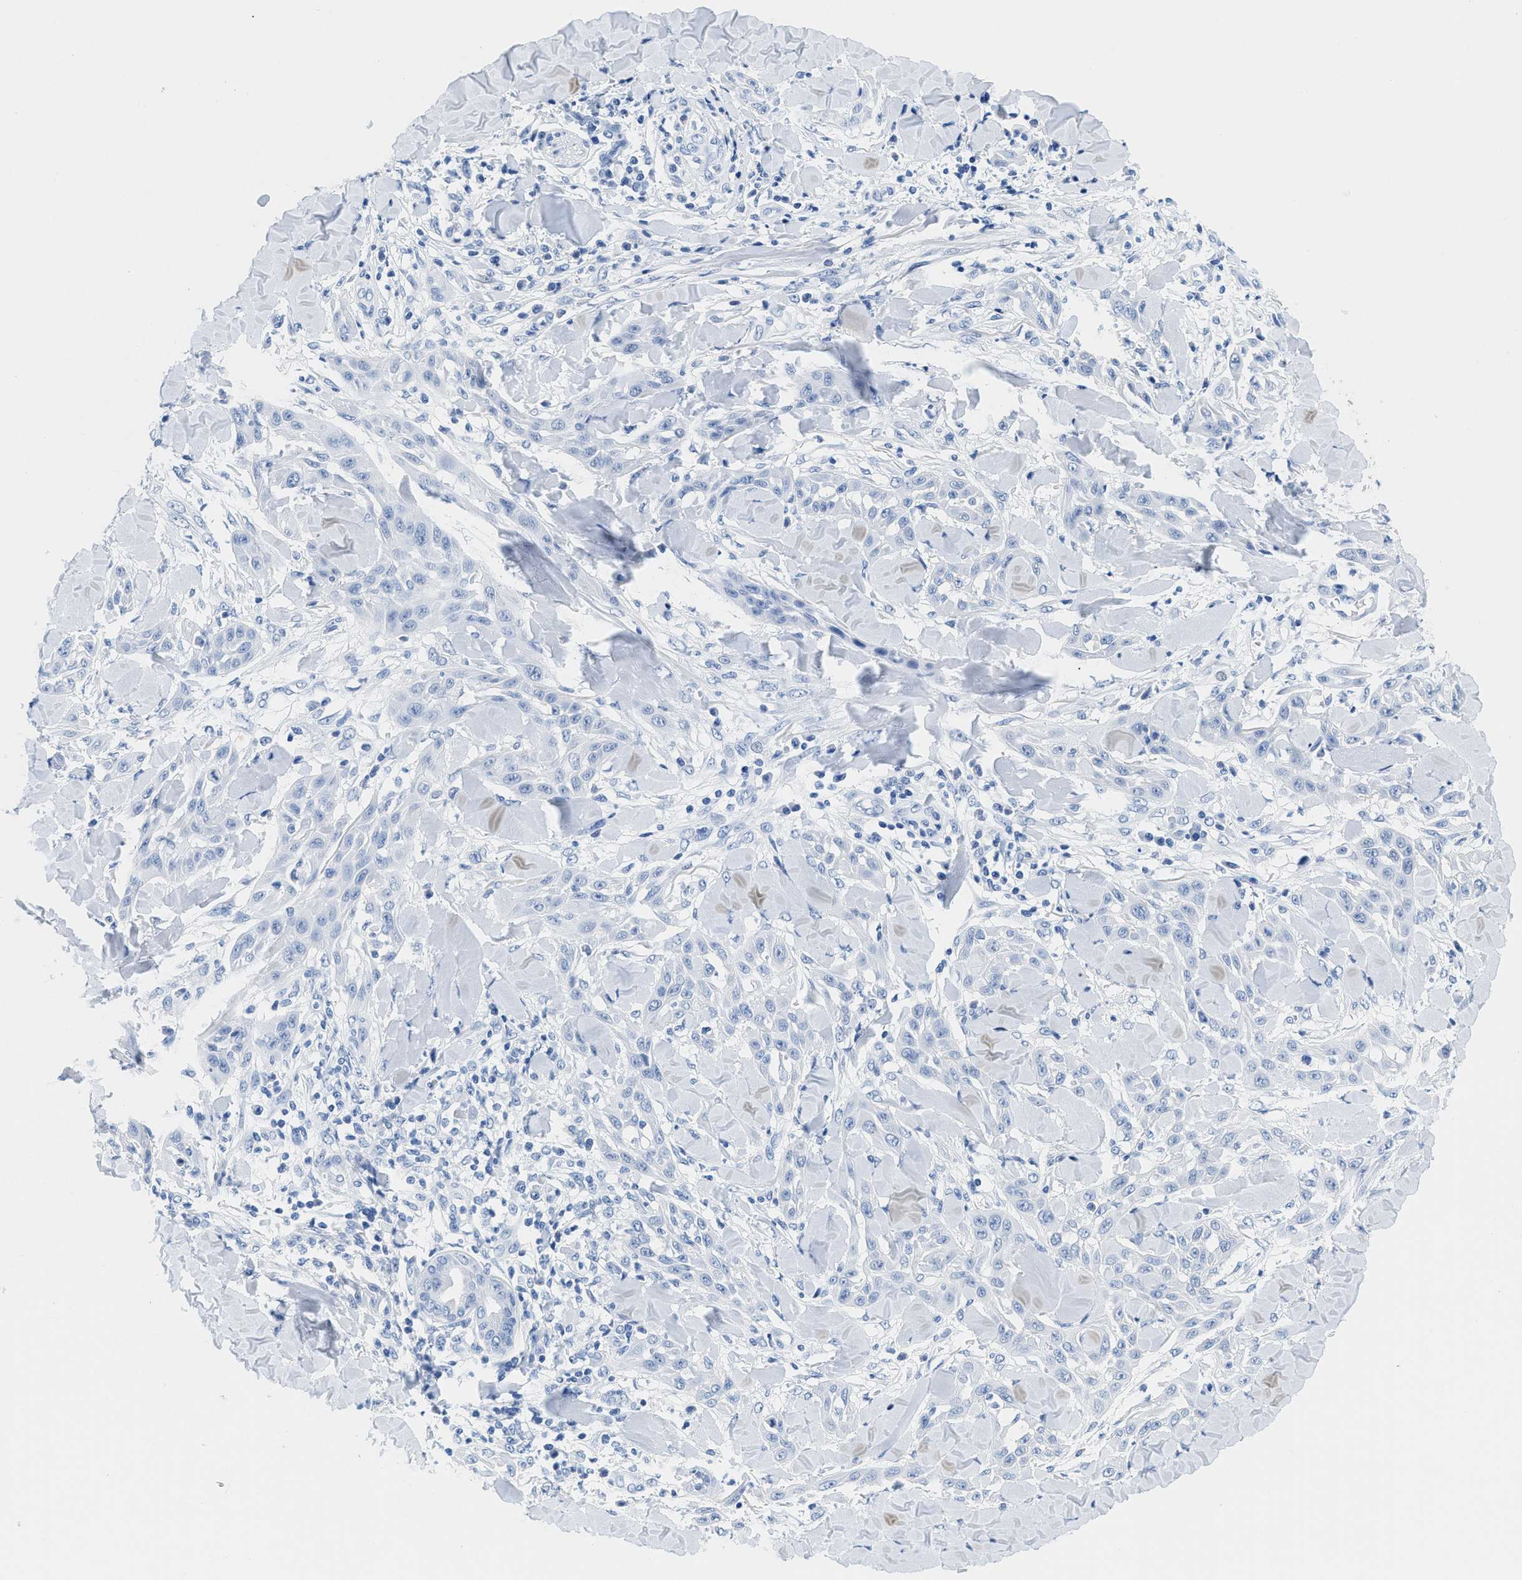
{"staining": {"intensity": "negative", "quantity": "none", "location": "none"}, "tissue": "skin cancer", "cell_type": "Tumor cells", "image_type": "cancer", "snomed": [{"axis": "morphology", "description": "Squamous cell carcinoma, NOS"}, {"axis": "topography", "description": "Skin"}], "caption": "An immunohistochemistry (IHC) photomicrograph of skin cancer (squamous cell carcinoma) is shown. There is no staining in tumor cells of skin cancer (squamous cell carcinoma).", "gene": "GSN", "patient": {"sex": "male", "age": 24}}